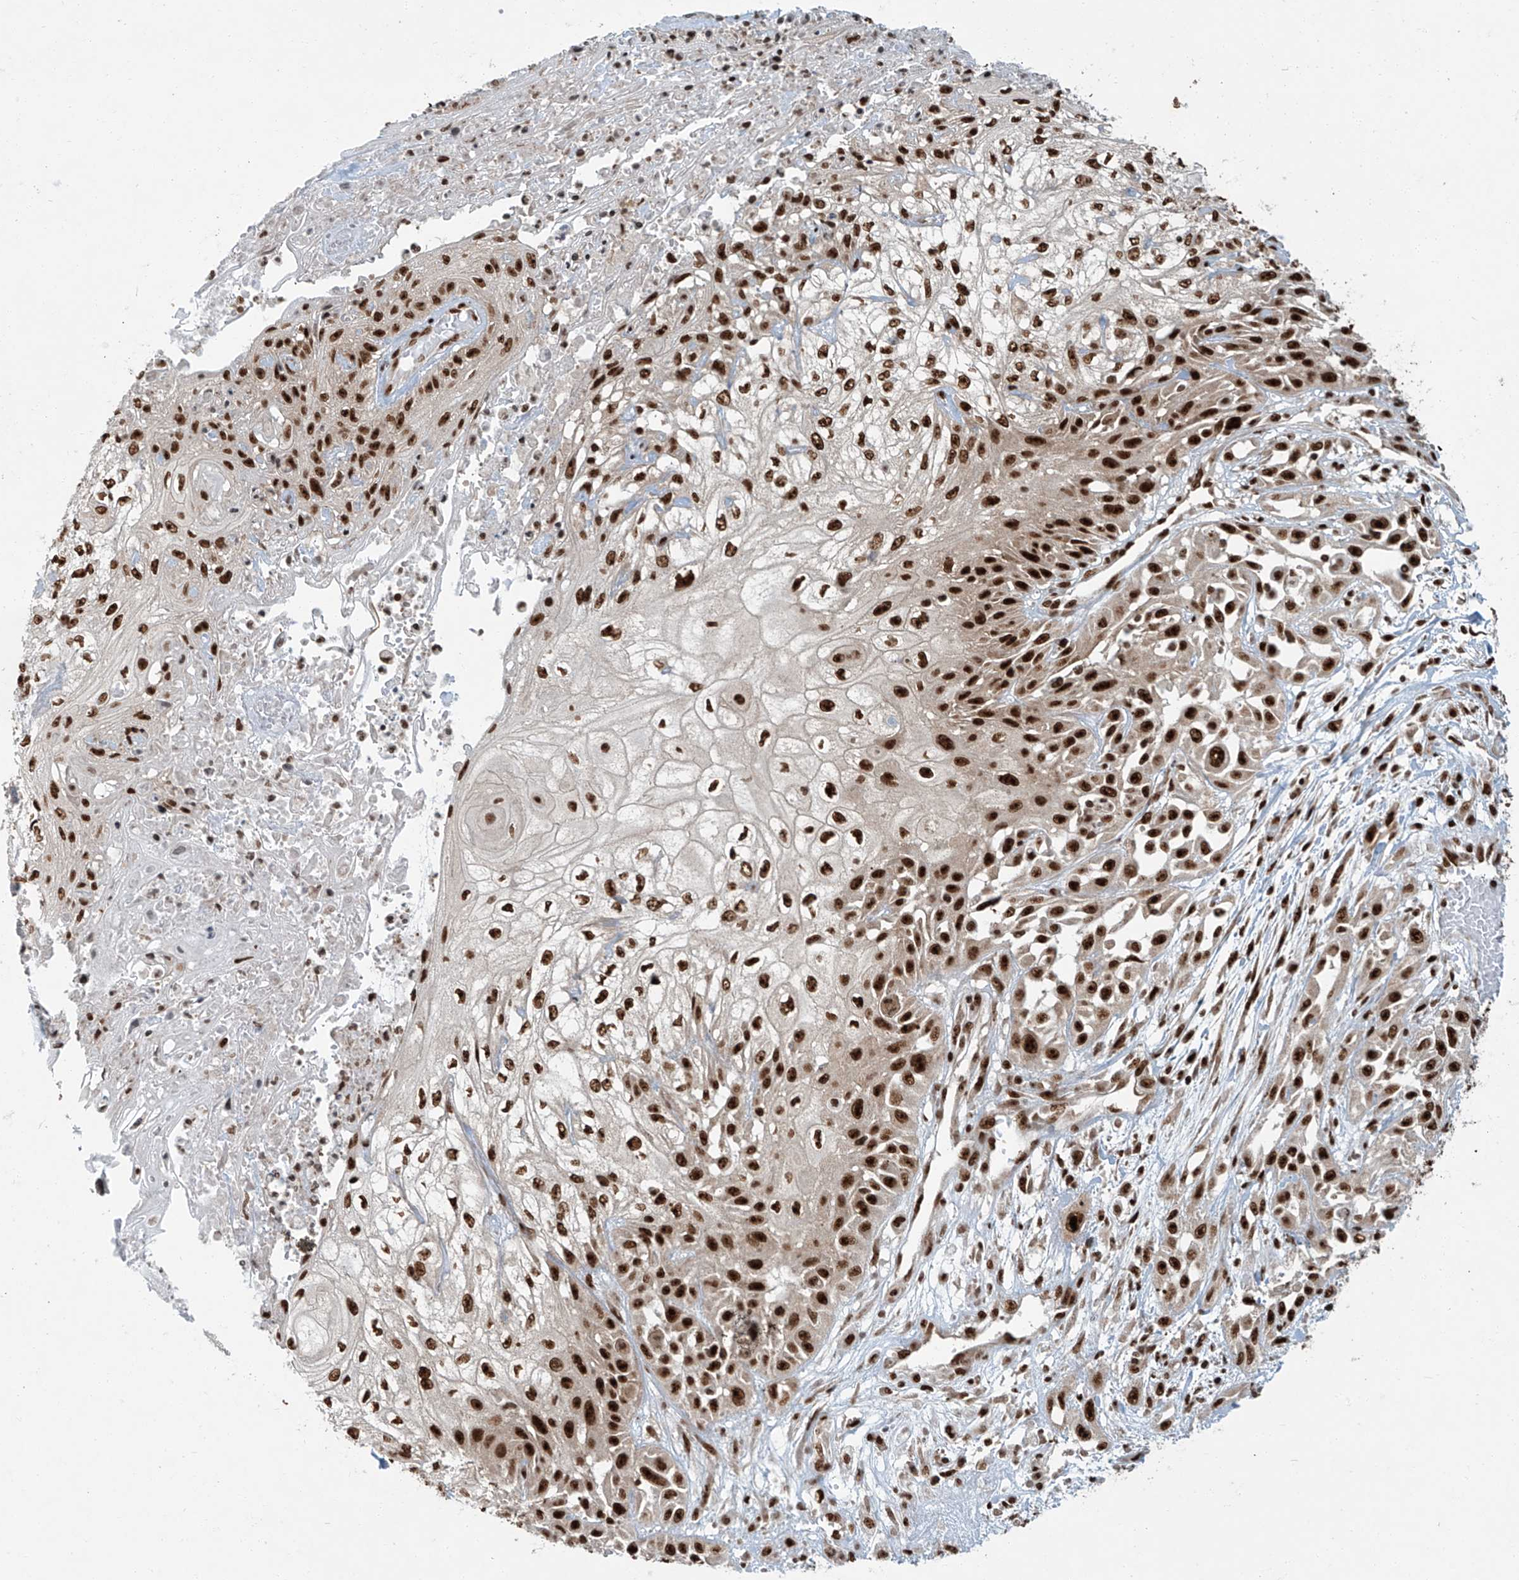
{"staining": {"intensity": "strong", "quantity": ">75%", "location": "nuclear"}, "tissue": "skin cancer", "cell_type": "Tumor cells", "image_type": "cancer", "snomed": [{"axis": "morphology", "description": "Squamous cell carcinoma, NOS"}, {"axis": "morphology", "description": "Squamous cell carcinoma, metastatic, NOS"}, {"axis": "topography", "description": "Skin"}, {"axis": "topography", "description": "Lymph node"}], "caption": "IHC staining of metastatic squamous cell carcinoma (skin), which exhibits high levels of strong nuclear expression in about >75% of tumor cells indicating strong nuclear protein staining. The staining was performed using DAB (brown) for protein detection and nuclei were counterstained in hematoxylin (blue).", "gene": "FAM193B", "patient": {"sex": "male", "age": 75}}